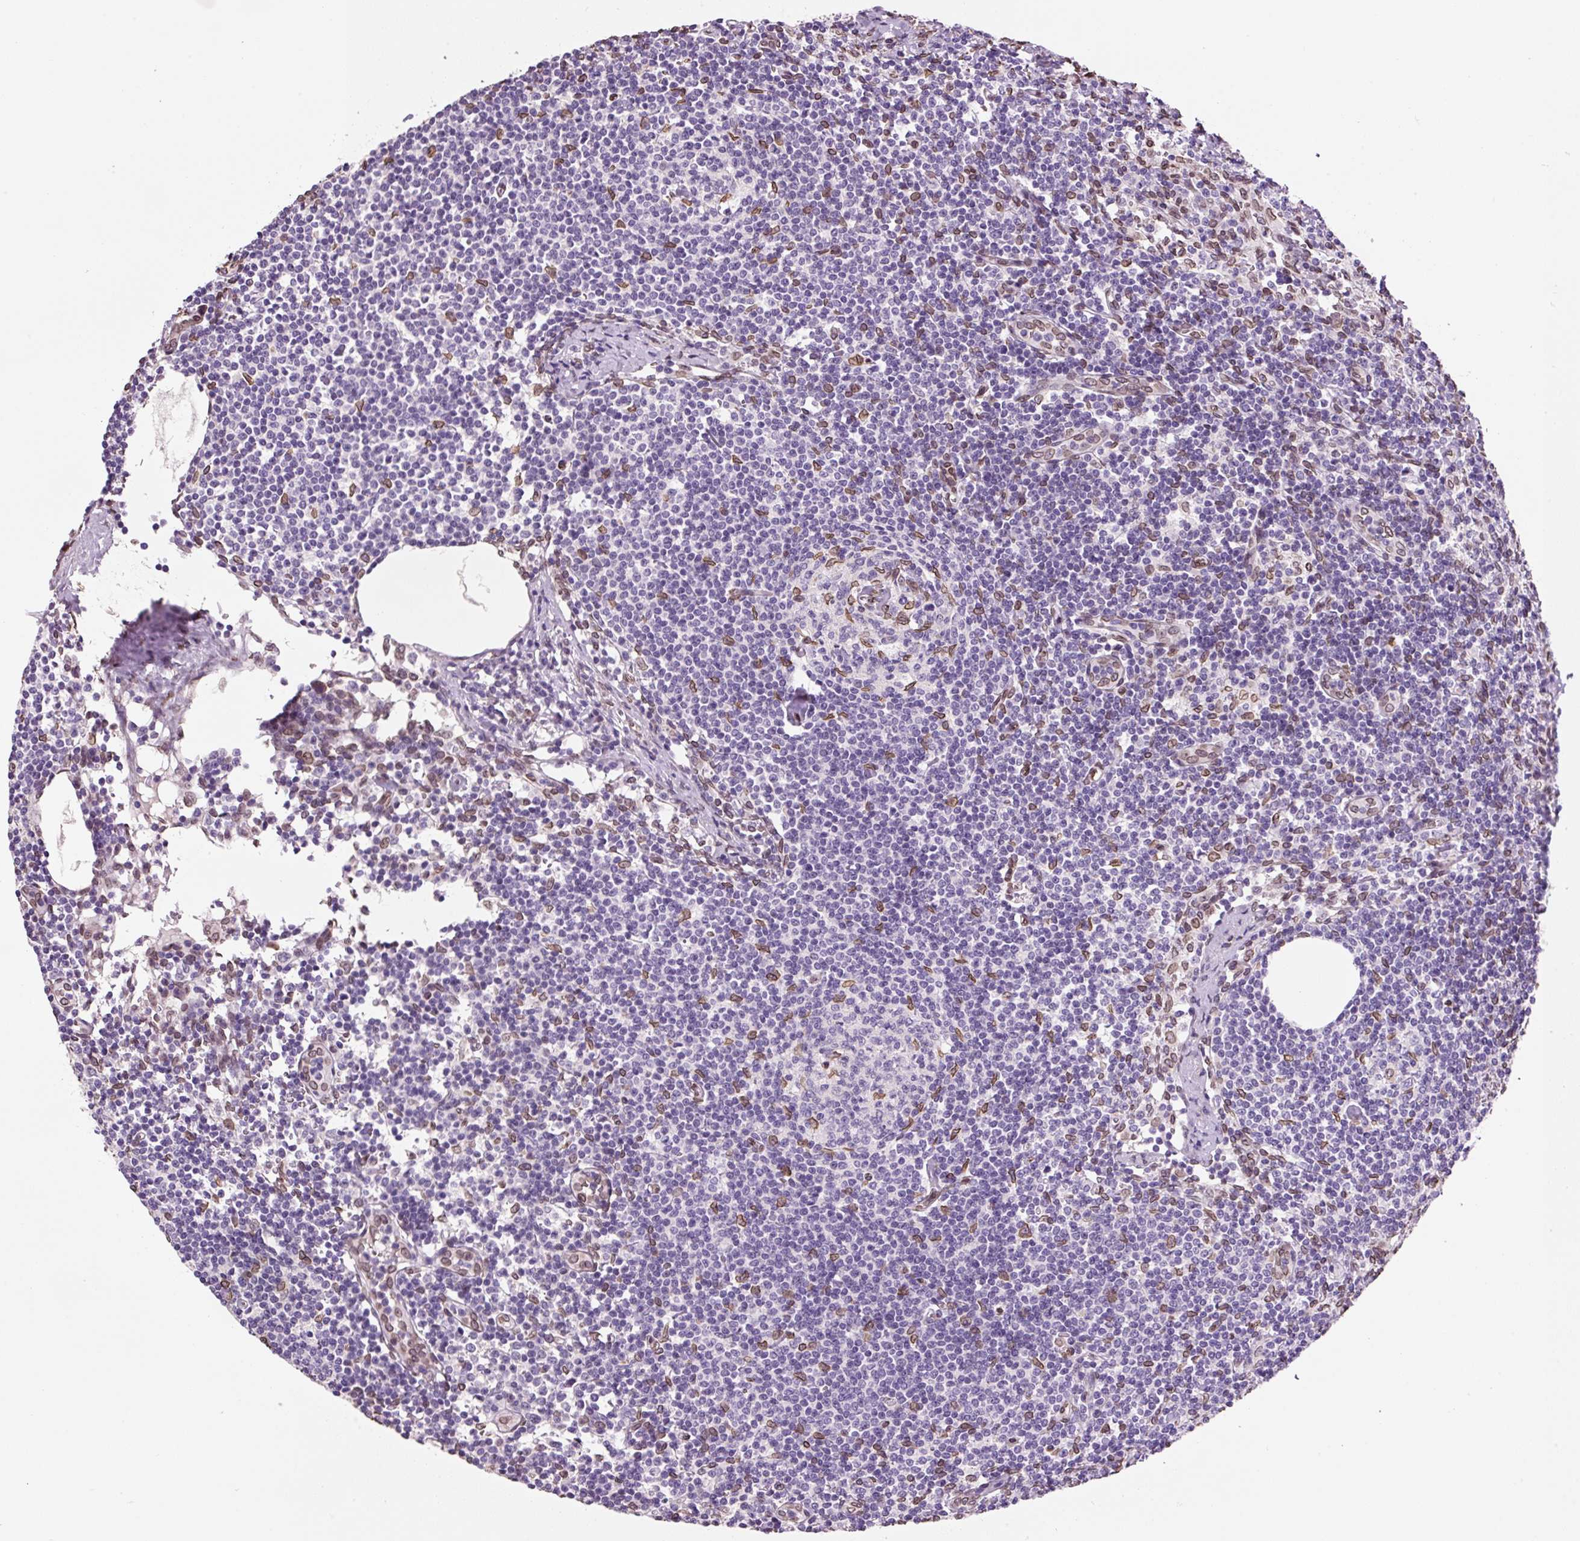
{"staining": {"intensity": "moderate", "quantity": "<25%", "location": "cytoplasmic/membranous,nuclear"}, "tissue": "lymph node", "cell_type": "Germinal center cells", "image_type": "normal", "snomed": [{"axis": "morphology", "description": "Normal tissue, NOS"}, {"axis": "topography", "description": "Lymph node"}], "caption": "A low amount of moderate cytoplasmic/membranous,nuclear expression is seen in about <25% of germinal center cells in normal lymph node. (IHC, brightfield microscopy, high magnification).", "gene": "ZNF224", "patient": {"sex": "female", "age": 59}}